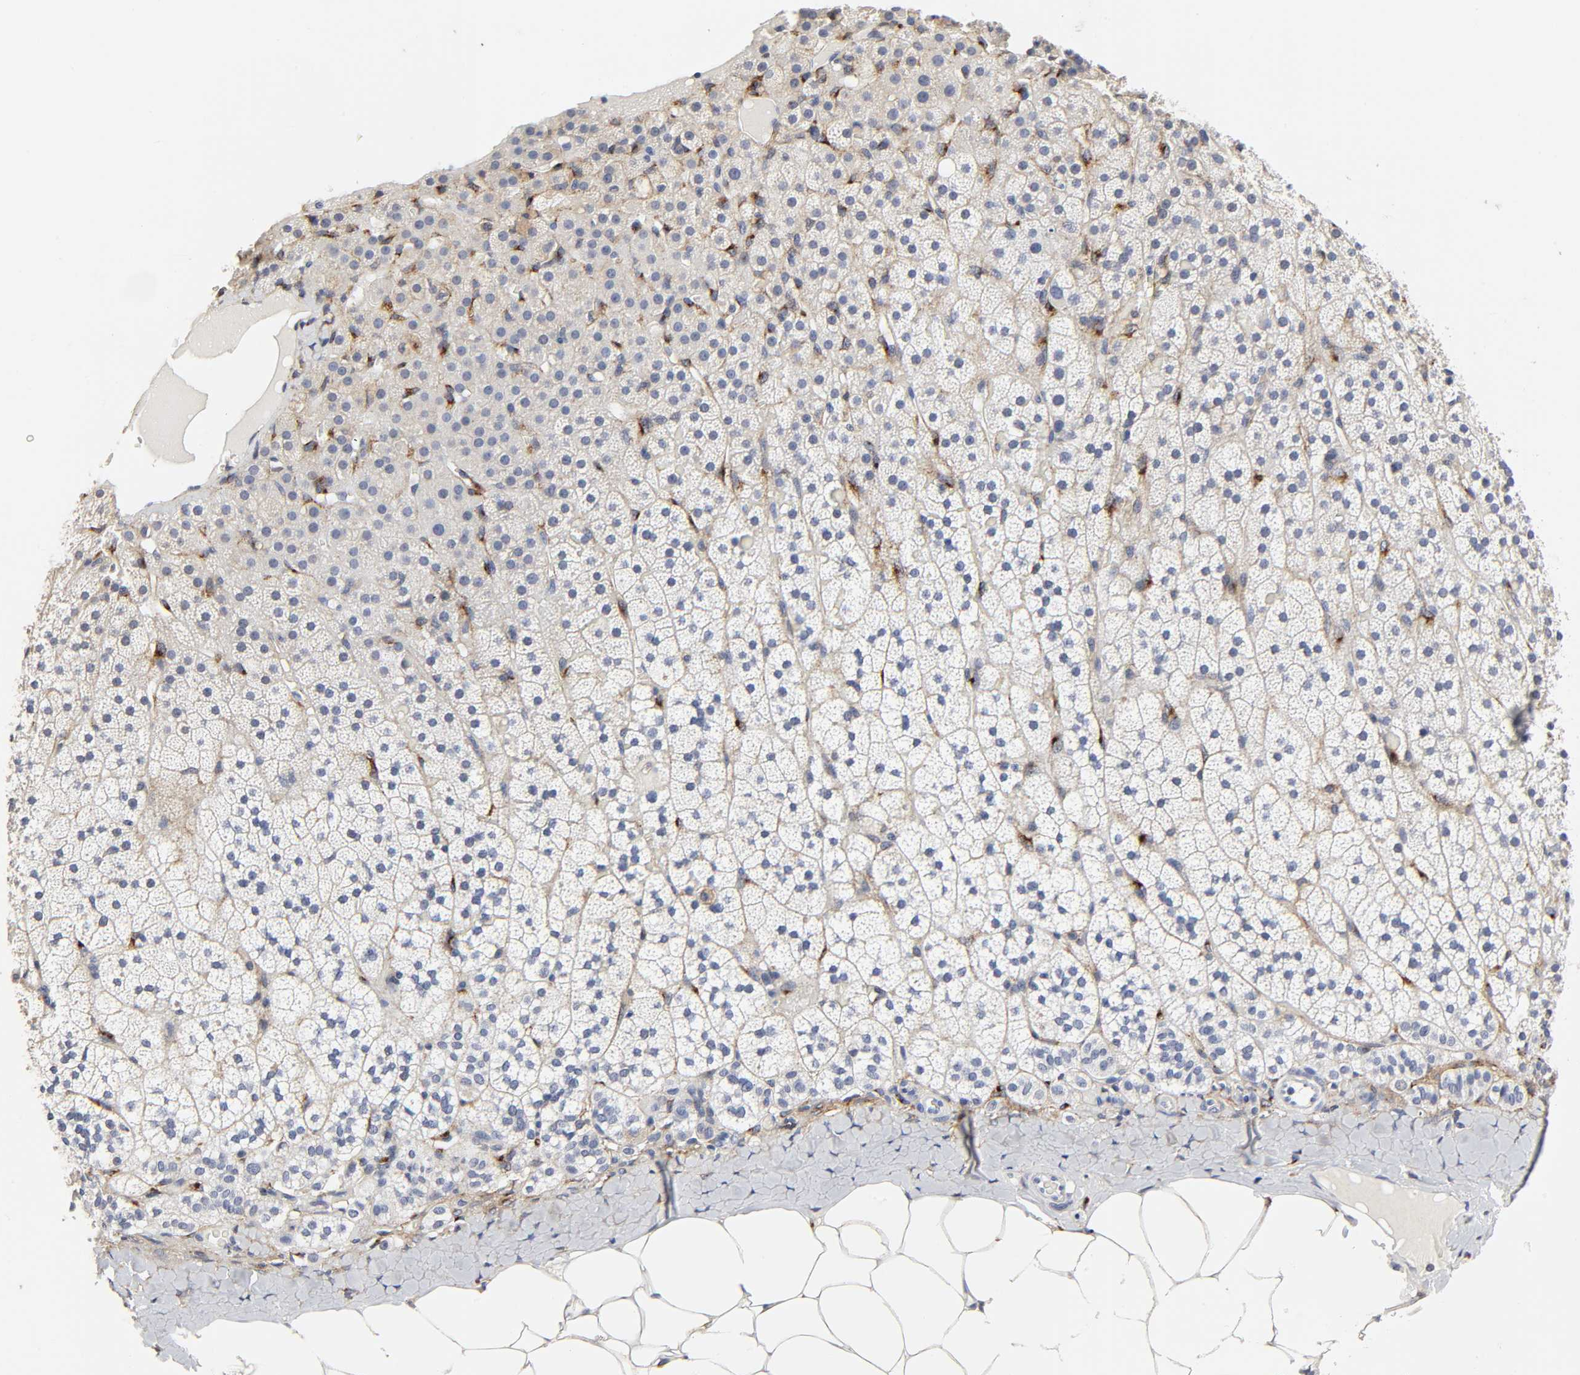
{"staining": {"intensity": "negative", "quantity": "none", "location": "none"}, "tissue": "adrenal gland", "cell_type": "Glandular cells", "image_type": "normal", "snomed": [{"axis": "morphology", "description": "Normal tissue, NOS"}, {"axis": "topography", "description": "Adrenal gland"}], "caption": "Immunohistochemical staining of normal adrenal gland demonstrates no significant staining in glandular cells. The staining is performed using DAB (3,3'-diaminobenzidine) brown chromogen with nuclei counter-stained in using hematoxylin.", "gene": "LRP1", "patient": {"sex": "female", "age": 71}}